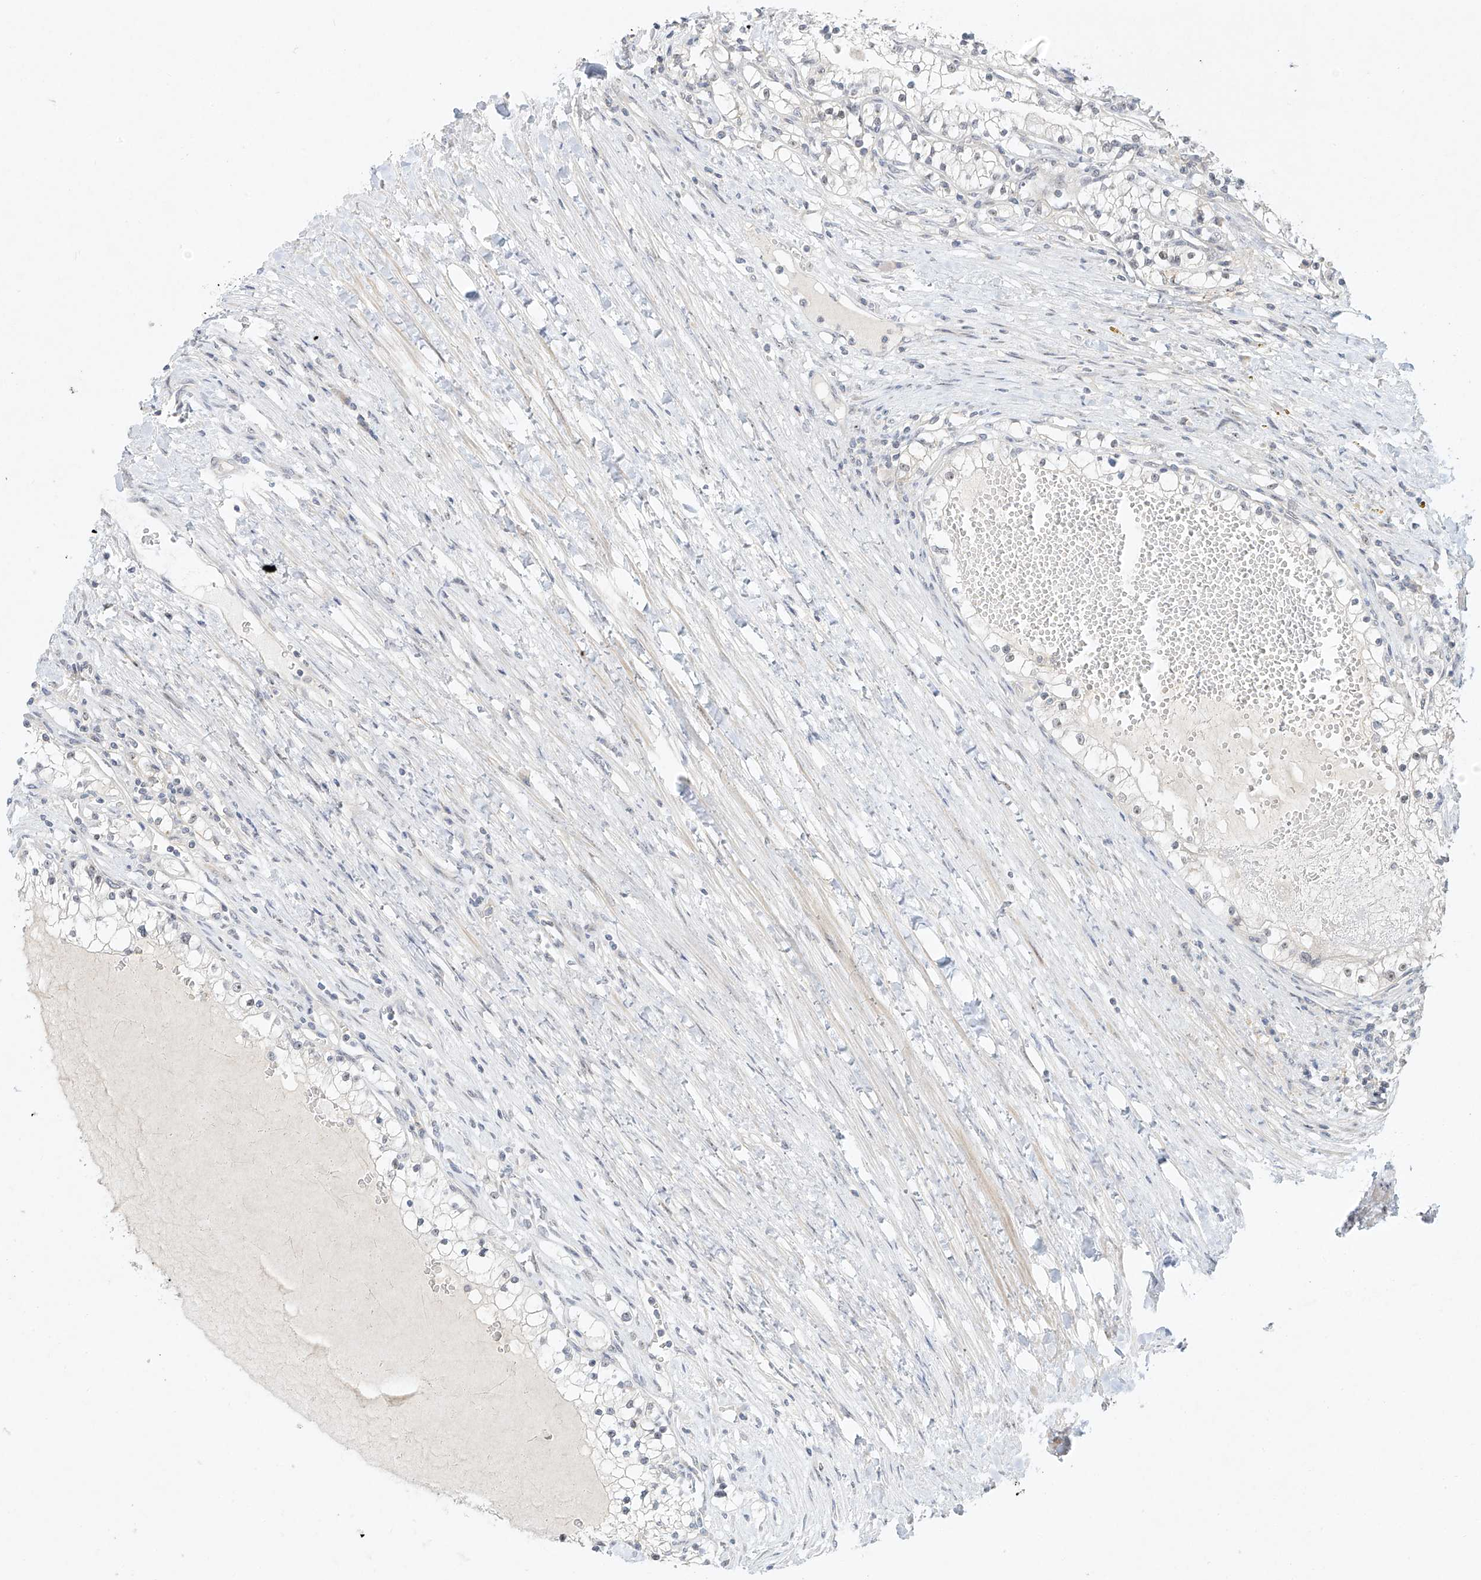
{"staining": {"intensity": "negative", "quantity": "none", "location": "none"}, "tissue": "renal cancer", "cell_type": "Tumor cells", "image_type": "cancer", "snomed": [{"axis": "morphology", "description": "Normal tissue, NOS"}, {"axis": "morphology", "description": "Adenocarcinoma, NOS"}, {"axis": "topography", "description": "Kidney"}], "caption": "Human renal cancer (adenocarcinoma) stained for a protein using IHC displays no positivity in tumor cells.", "gene": "TASP1", "patient": {"sex": "male", "age": 68}}